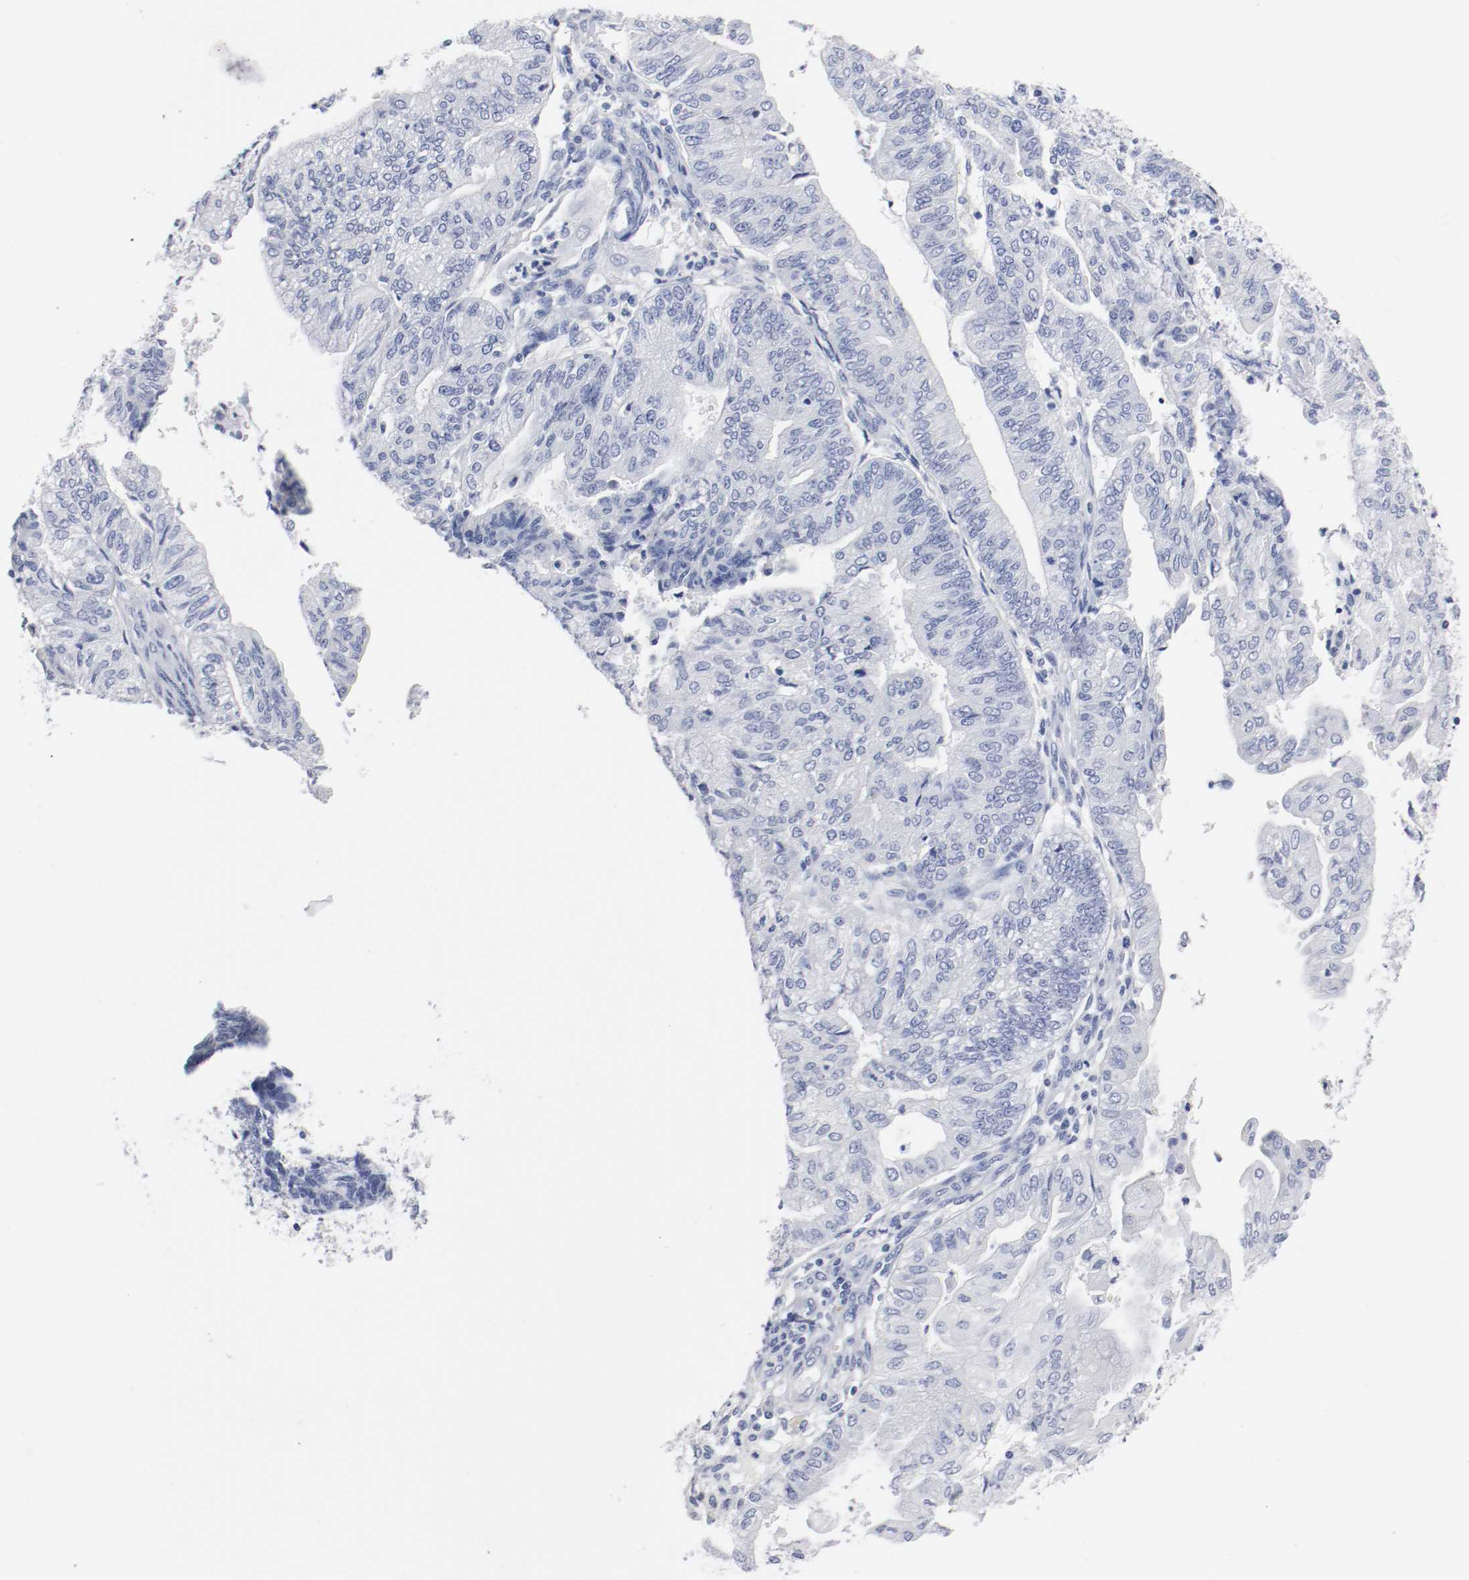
{"staining": {"intensity": "negative", "quantity": "none", "location": "none"}, "tissue": "endometrial cancer", "cell_type": "Tumor cells", "image_type": "cancer", "snomed": [{"axis": "morphology", "description": "Adenocarcinoma, NOS"}, {"axis": "topography", "description": "Endometrium"}], "caption": "This is an immunohistochemistry (IHC) histopathology image of human endometrial cancer (adenocarcinoma). There is no positivity in tumor cells.", "gene": "GAD1", "patient": {"sex": "female", "age": 59}}